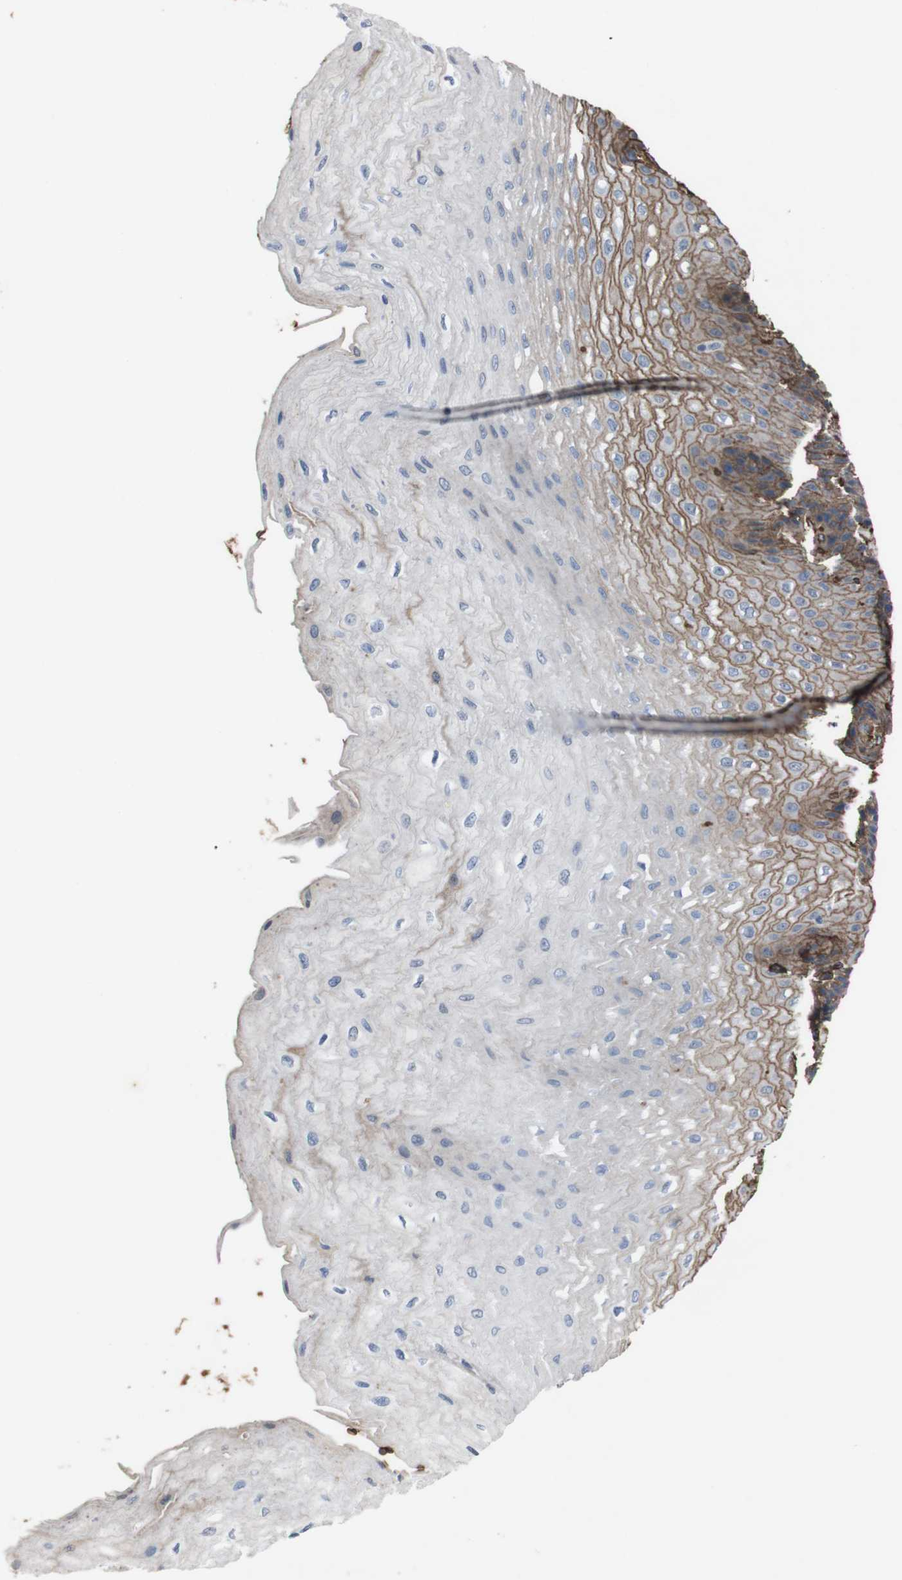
{"staining": {"intensity": "moderate", "quantity": "25%-75%", "location": "cytoplasmic/membranous"}, "tissue": "esophagus", "cell_type": "Squamous epithelial cells", "image_type": "normal", "snomed": [{"axis": "morphology", "description": "Normal tissue, NOS"}, {"axis": "topography", "description": "Esophagus"}], "caption": "Esophagus stained for a protein shows moderate cytoplasmic/membranous positivity in squamous epithelial cells.", "gene": "SPTB", "patient": {"sex": "female", "age": 72}}